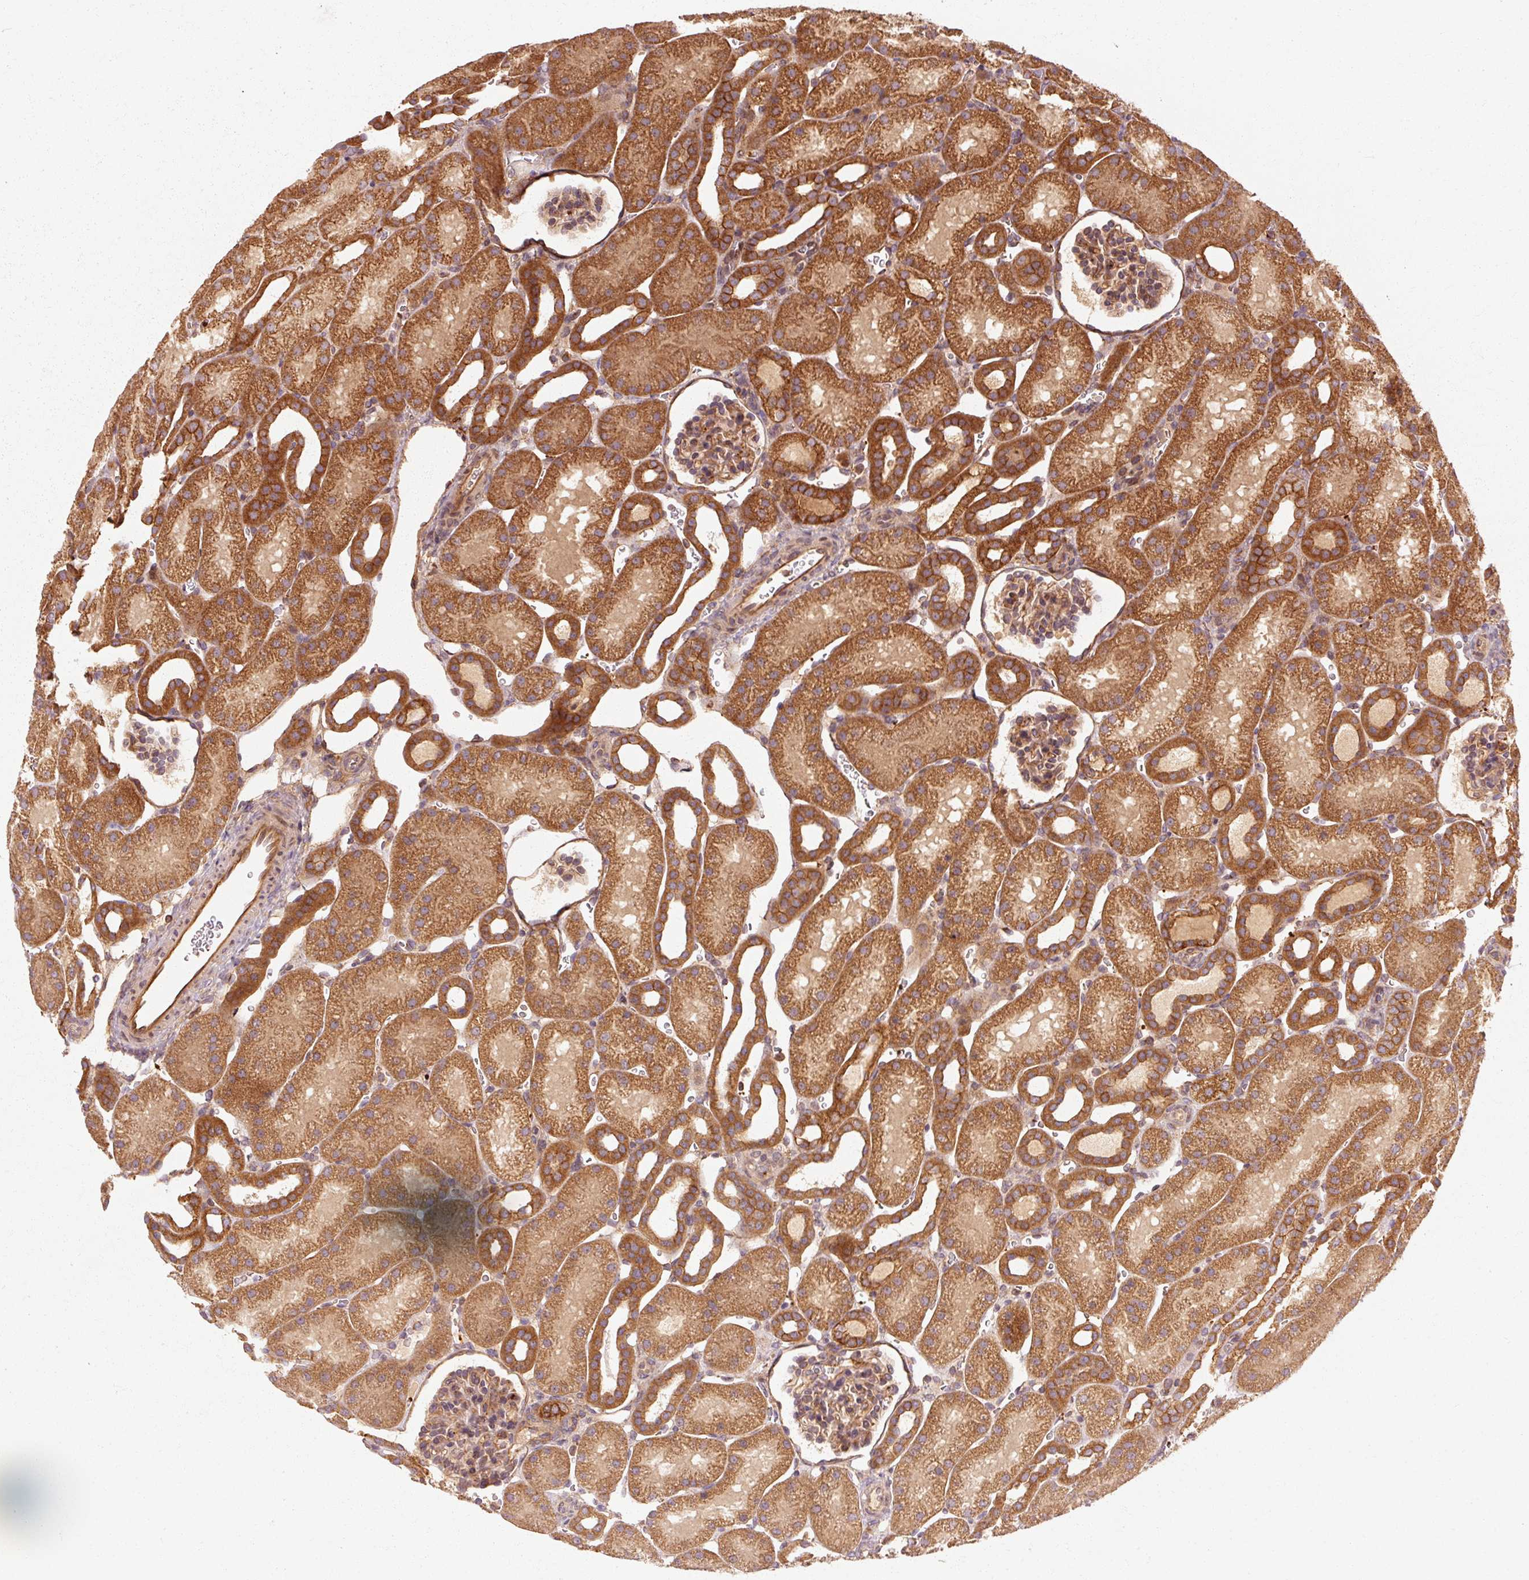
{"staining": {"intensity": "weak", "quantity": "25%-75%", "location": "cytoplasmic/membranous"}, "tissue": "kidney", "cell_type": "Cells in glomeruli", "image_type": "normal", "snomed": [{"axis": "morphology", "description": "Normal tissue, NOS"}, {"axis": "topography", "description": "Kidney"}], "caption": "IHC image of normal kidney: kidney stained using IHC displays low levels of weak protein expression localized specifically in the cytoplasmic/membranous of cells in glomeruli, appearing as a cytoplasmic/membranous brown color.", "gene": "CTNNA1", "patient": {"sex": "male", "age": 2}}